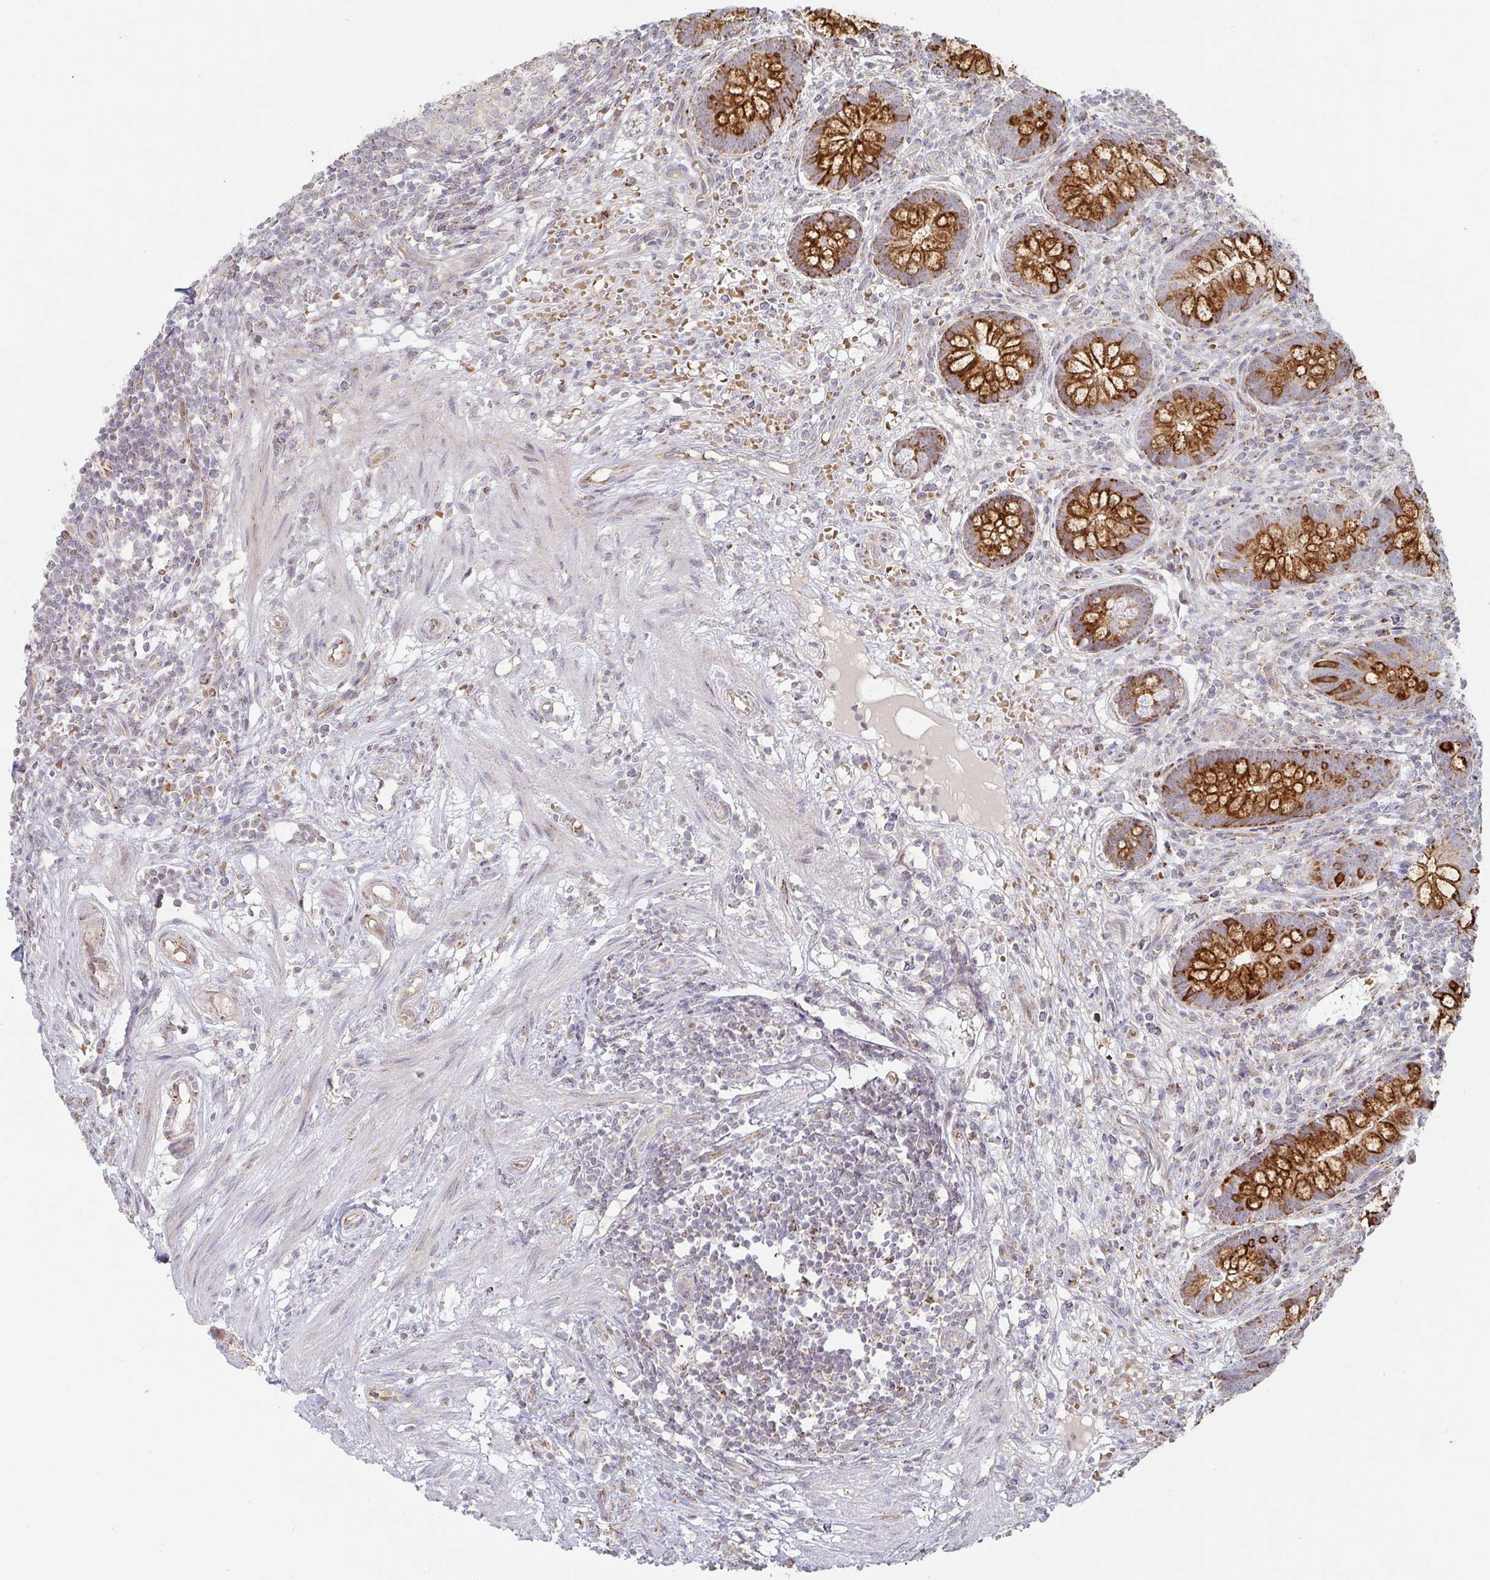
{"staining": {"intensity": "strong", "quantity": ">75%", "location": "cytoplasmic/membranous"}, "tissue": "appendix", "cell_type": "Glandular cells", "image_type": "normal", "snomed": [{"axis": "morphology", "description": "Normal tissue, NOS"}, {"axis": "topography", "description": "Appendix"}], "caption": "Glandular cells reveal high levels of strong cytoplasmic/membranous positivity in approximately >75% of cells in normal appendix. (DAB = brown stain, brightfield microscopy at high magnification).", "gene": "ZNF526", "patient": {"sex": "female", "age": 56}}